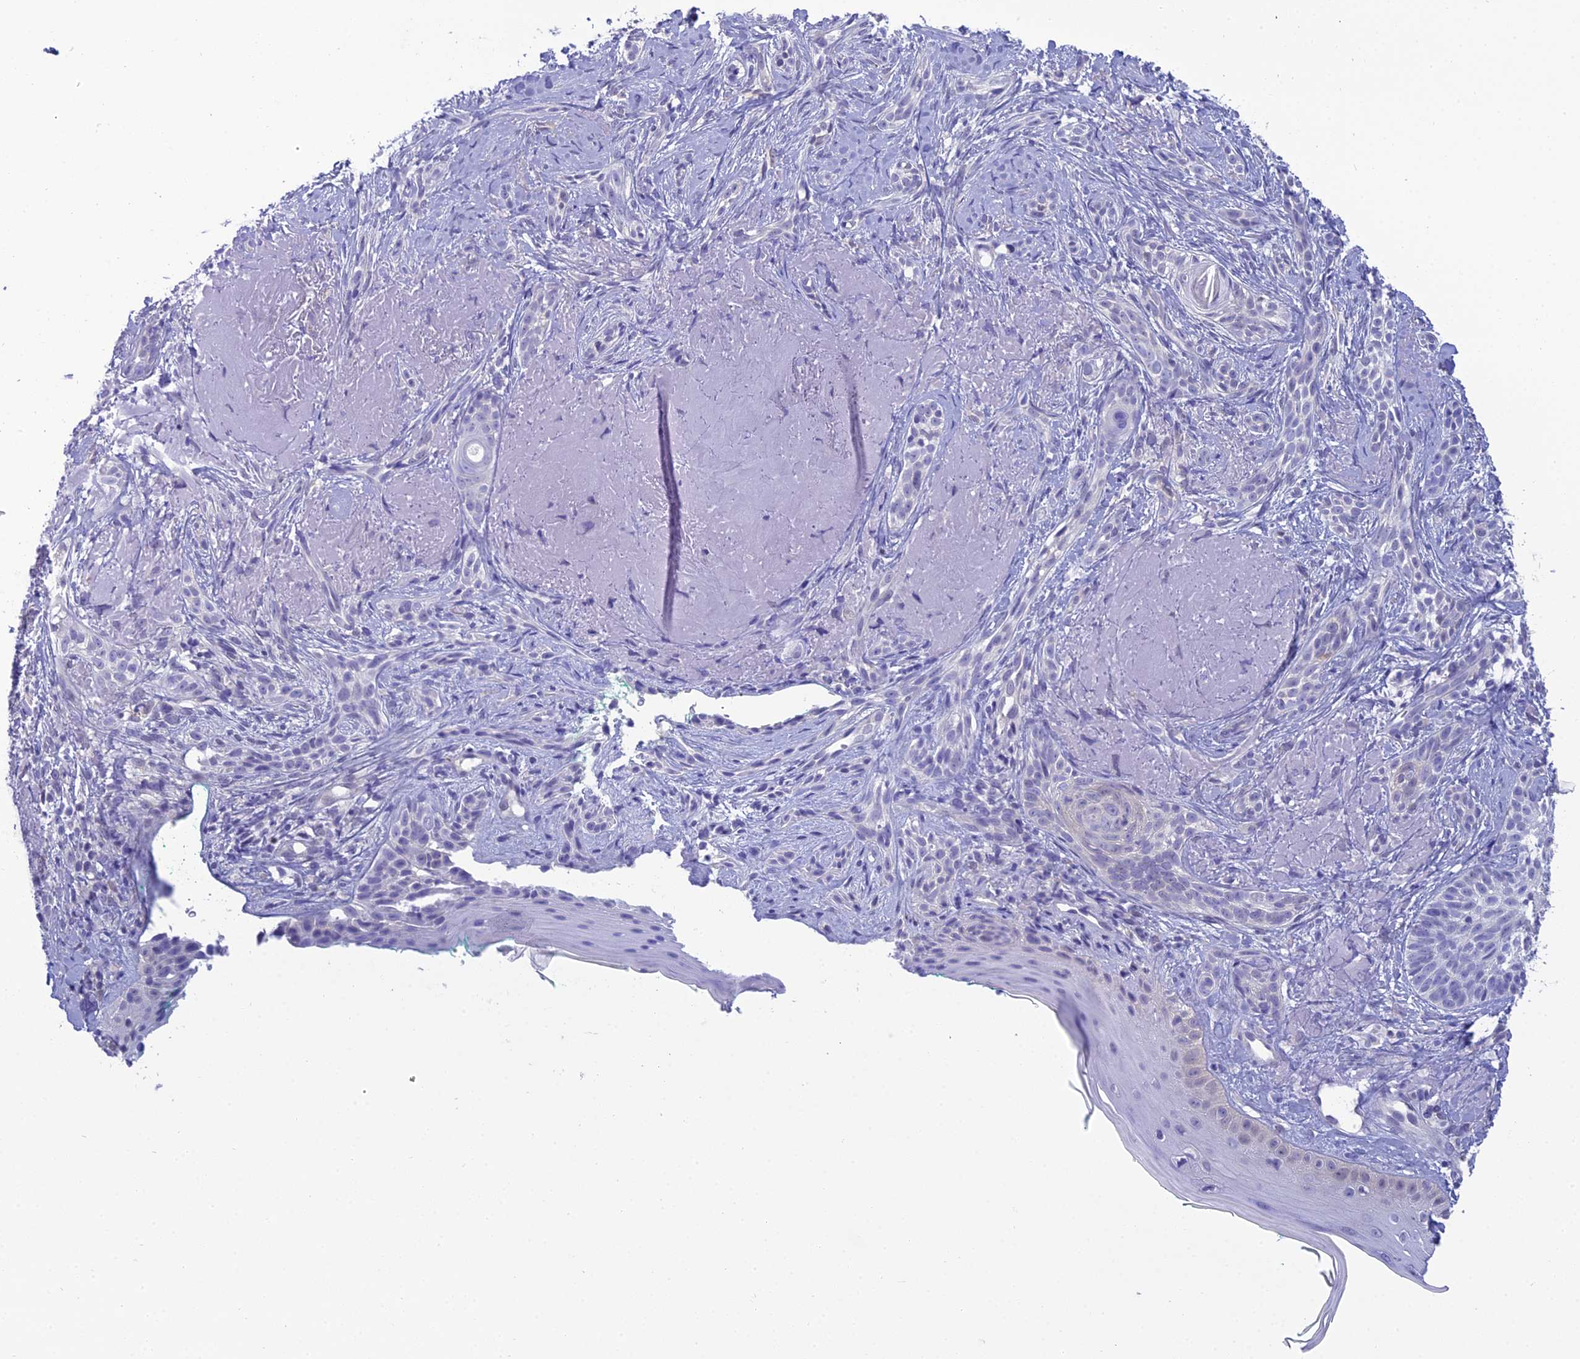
{"staining": {"intensity": "negative", "quantity": "none", "location": "none"}, "tissue": "skin cancer", "cell_type": "Tumor cells", "image_type": "cancer", "snomed": [{"axis": "morphology", "description": "Basal cell carcinoma"}, {"axis": "topography", "description": "Skin"}], "caption": "Immunohistochemistry (IHC) histopathology image of neoplastic tissue: skin basal cell carcinoma stained with DAB exhibits no significant protein expression in tumor cells. (Brightfield microscopy of DAB immunohistochemistry (IHC) at high magnification).", "gene": "GNPNAT1", "patient": {"sex": "male", "age": 71}}